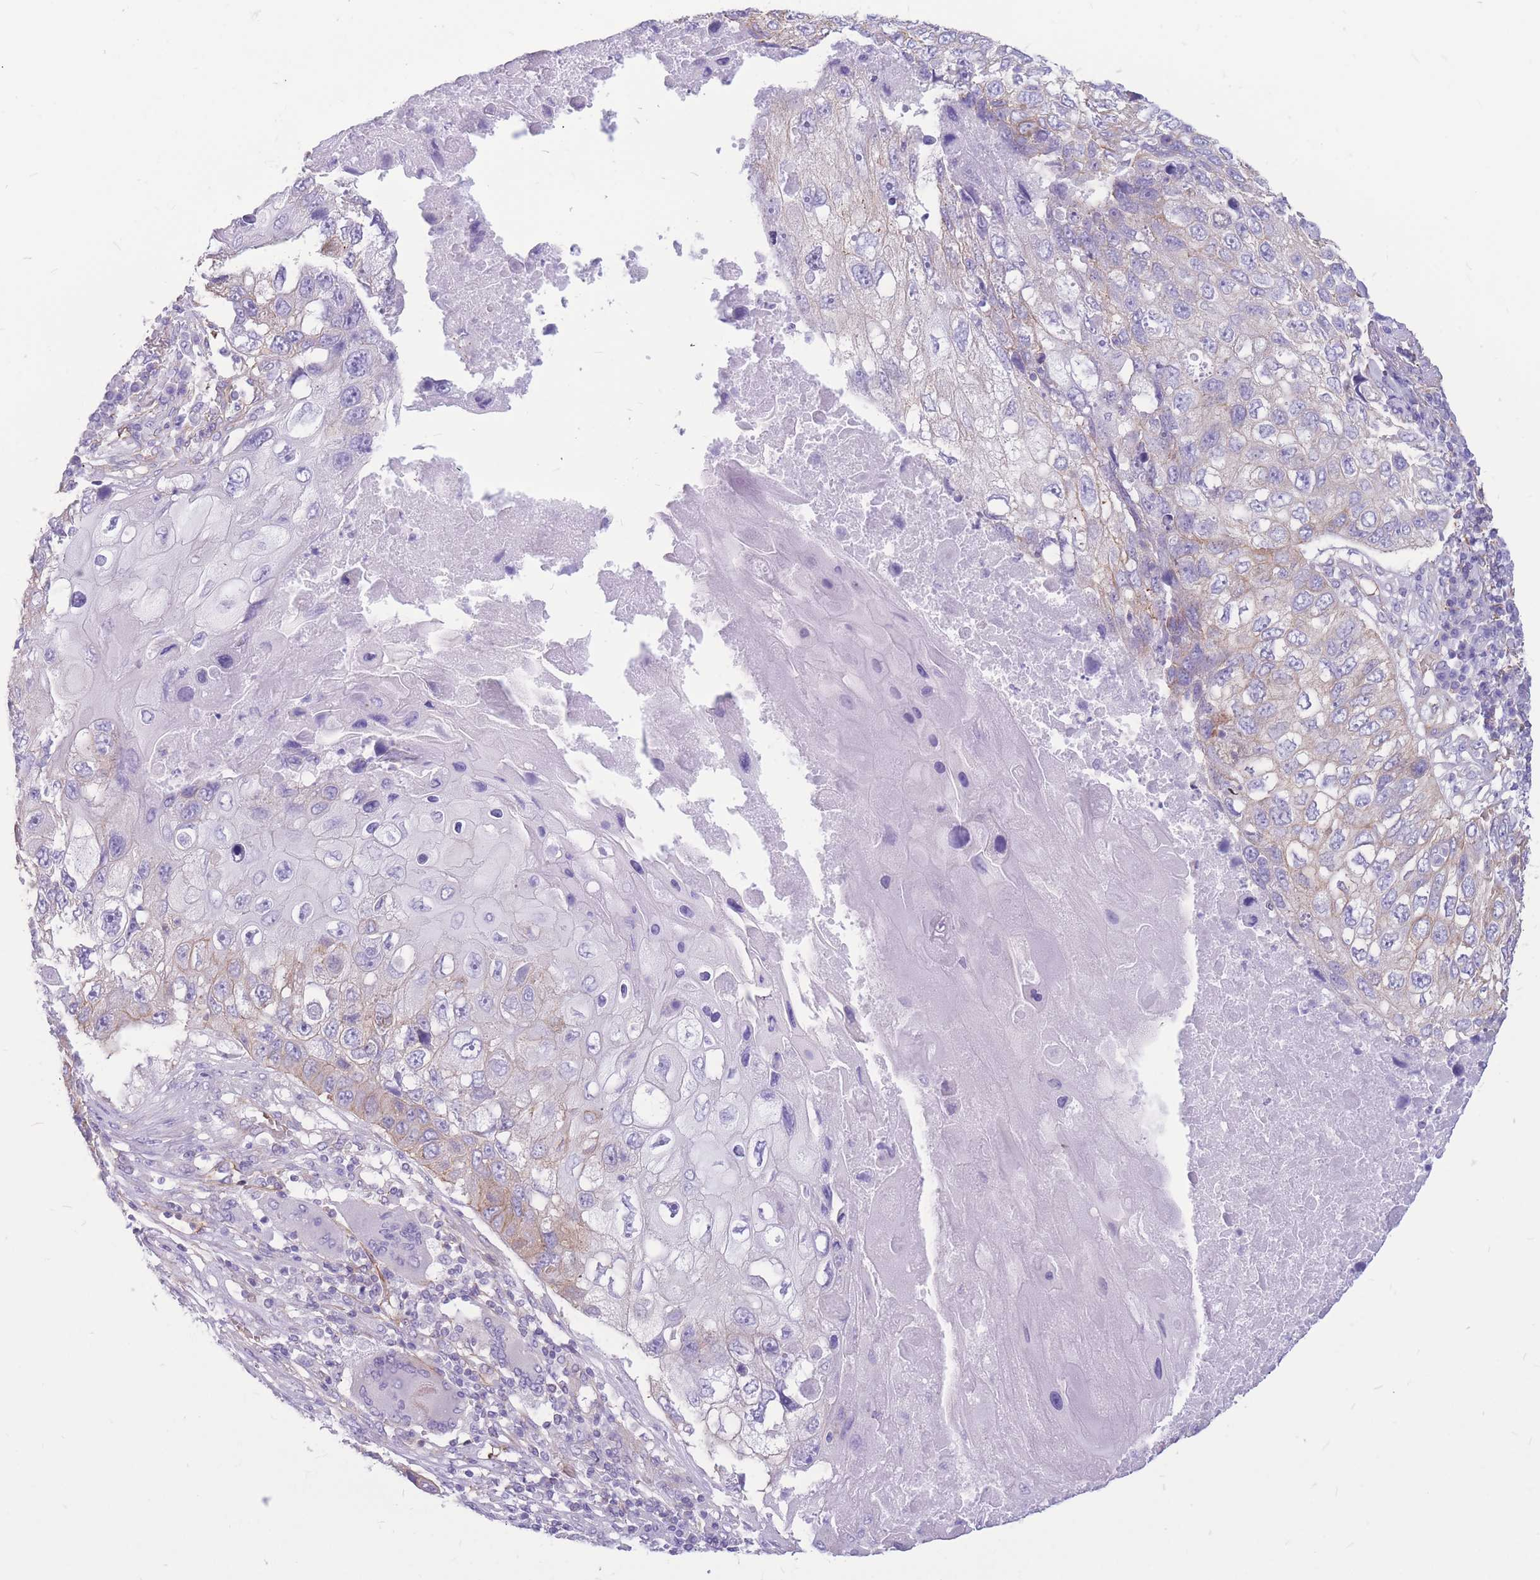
{"staining": {"intensity": "weak", "quantity": "<25%", "location": "cytoplasmic/membranous"}, "tissue": "lung cancer", "cell_type": "Tumor cells", "image_type": "cancer", "snomed": [{"axis": "morphology", "description": "Squamous cell carcinoma, NOS"}, {"axis": "topography", "description": "Lung"}], "caption": "Squamous cell carcinoma (lung) was stained to show a protein in brown. There is no significant staining in tumor cells. (DAB (3,3'-diaminobenzidine) immunohistochemistry with hematoxylin counter stain).", "gene": "ADD2", "patient": {"sex": "male", "age": 61}}